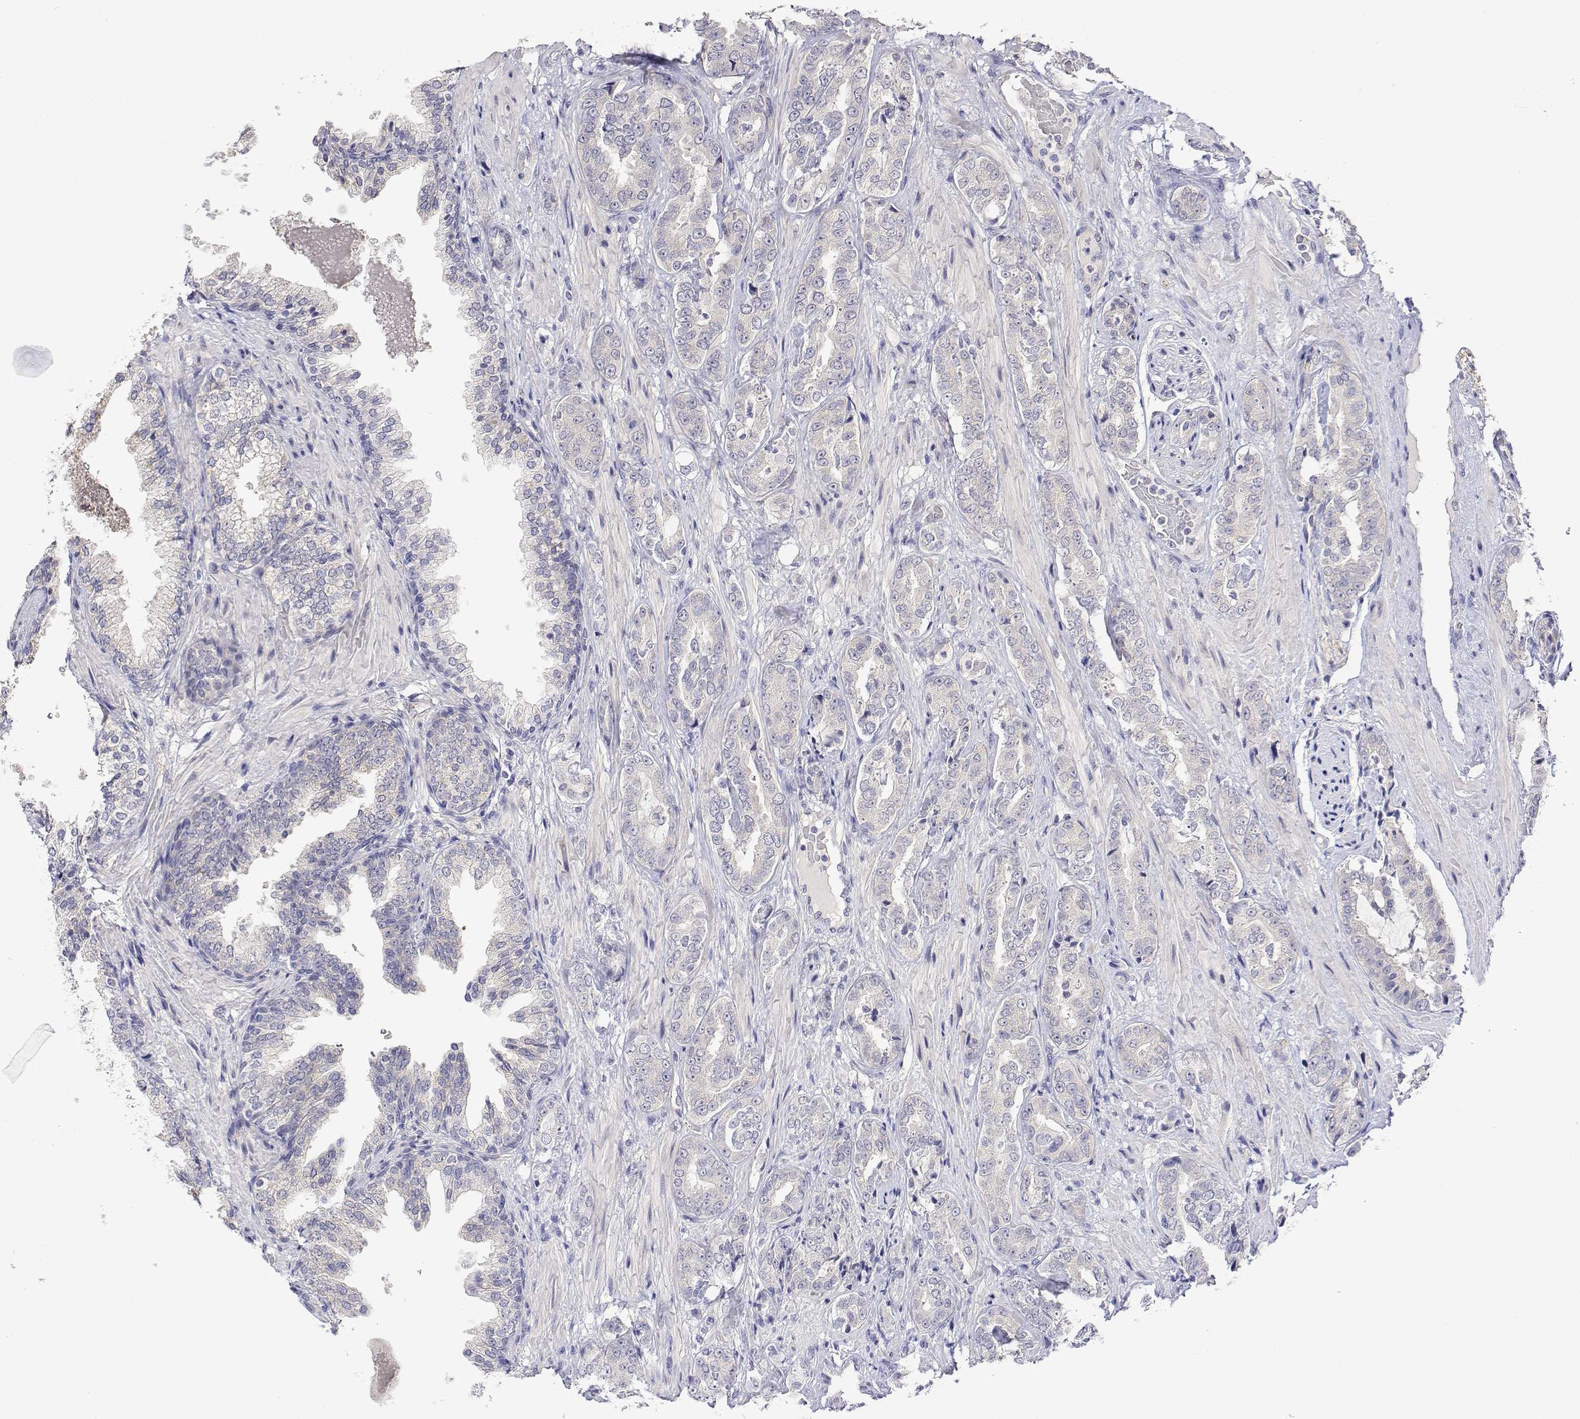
{"staining": {"intensity": "negative", "quantity": "none", "location": "none"}, "tissue": "prostate cancer", "cell_type": "Tumor cells", "image_type": "cancer", "snomed": [{"axis": "morphology", "description": "Adenocarcinoma, High grade"}, {"axis": "topography", "description": "Prostate"}], "caption": "This is an immunohistochemistry (IHC) histopathology image of prostate adenocarcinoma (high-grade). There is no expression in tumor cells.", "gene": "PLCB1", "patient": {"sex": "male", "age": 71}}